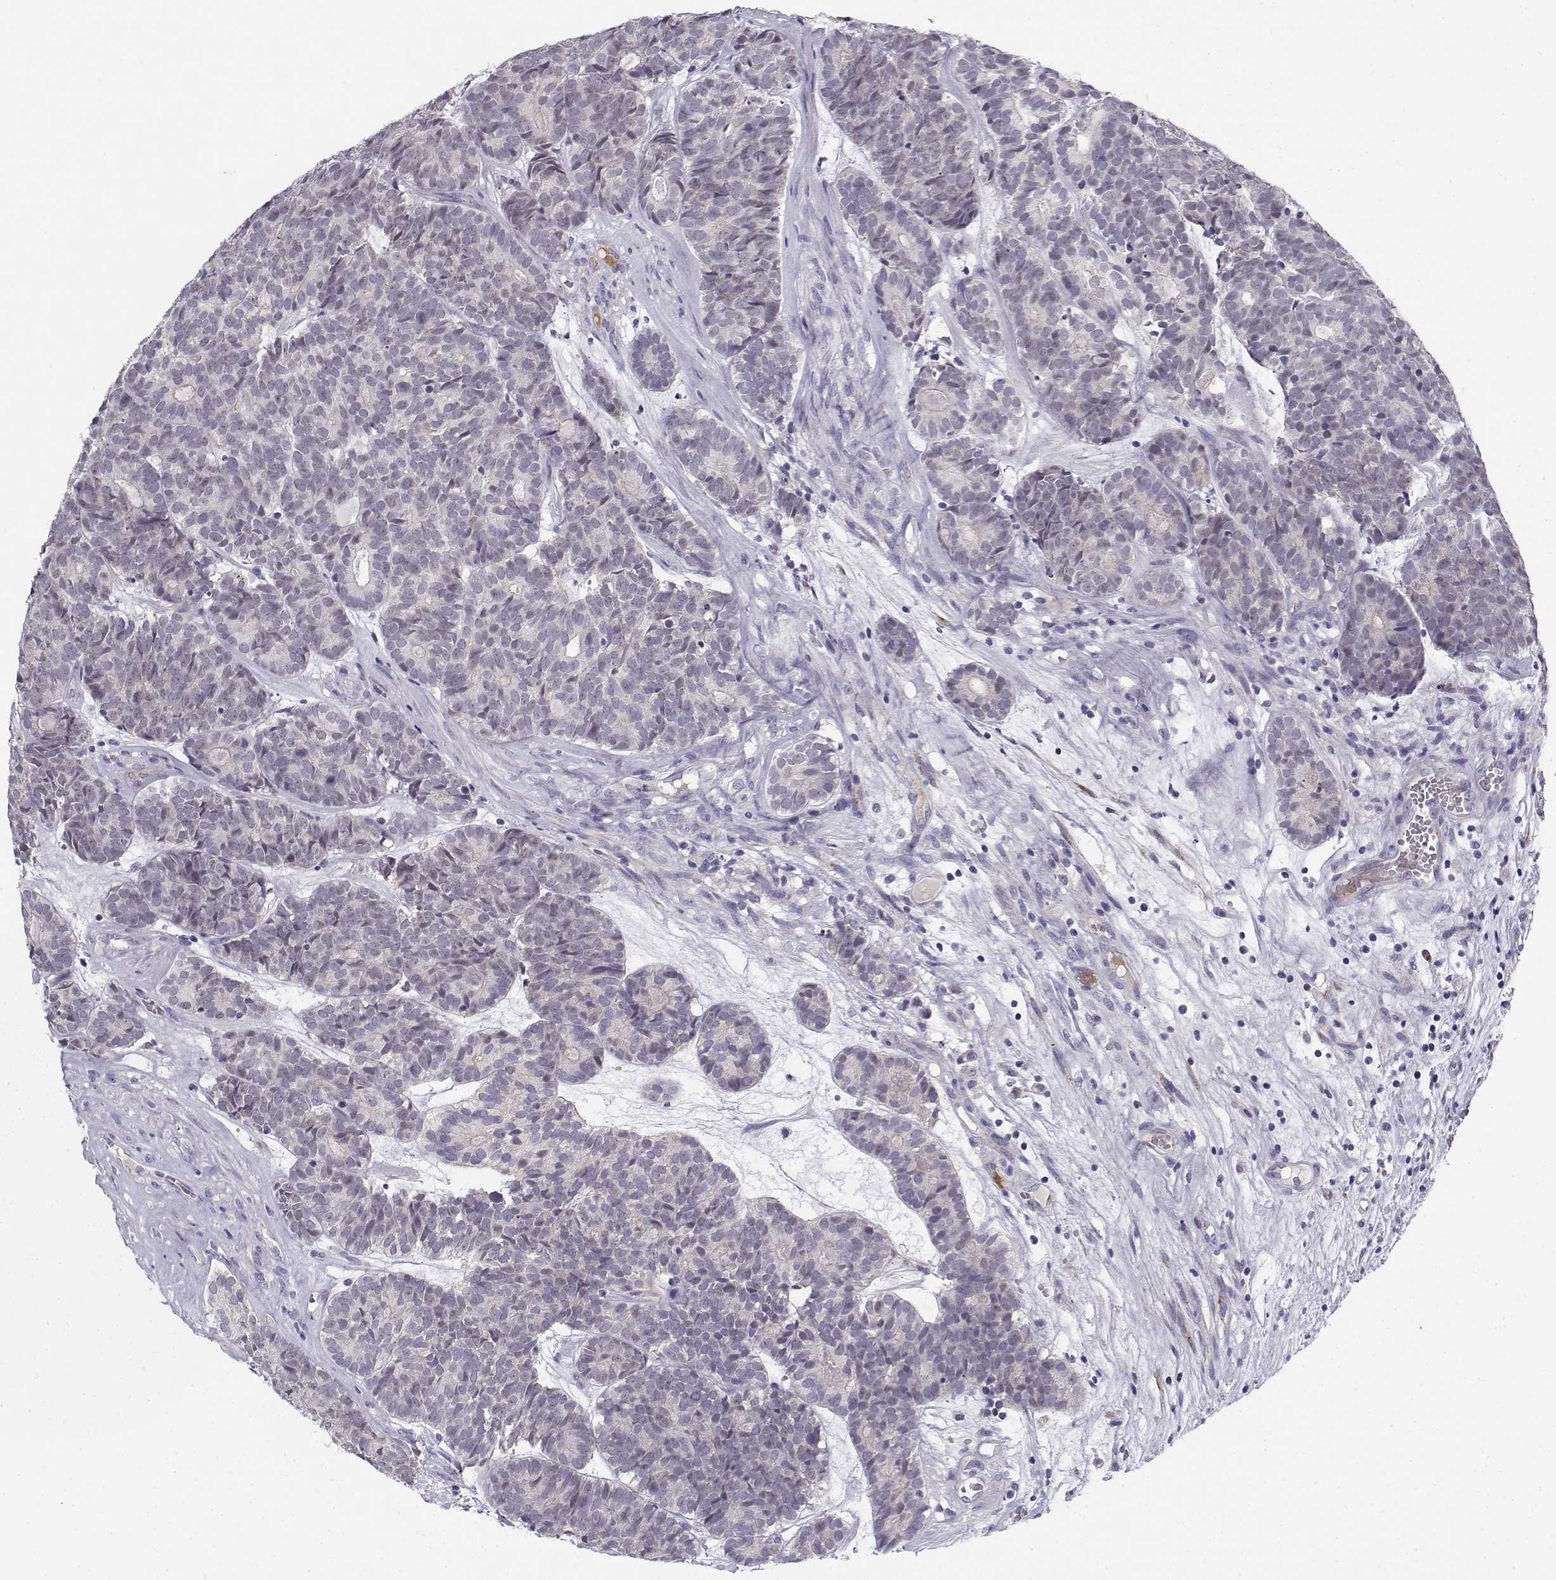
{"staining": {"intensity": "negative", "quantity": "none", "location": "none"}, "tissue": "head and neck cancer", "cell_type": "Tumor cells", "image_type": "cancer", "snomed": [{"axis": "morphology", "description": "Adenocarcinoma, NOS"}, {"axis": "topography", "description": "Head-Neck"}], "caption": "Tumor cells show no significant protein positivity in adenocarcinoma (head and neck).", "gene": "DDX25", "patient": {"sex": "female", "age": 81}}